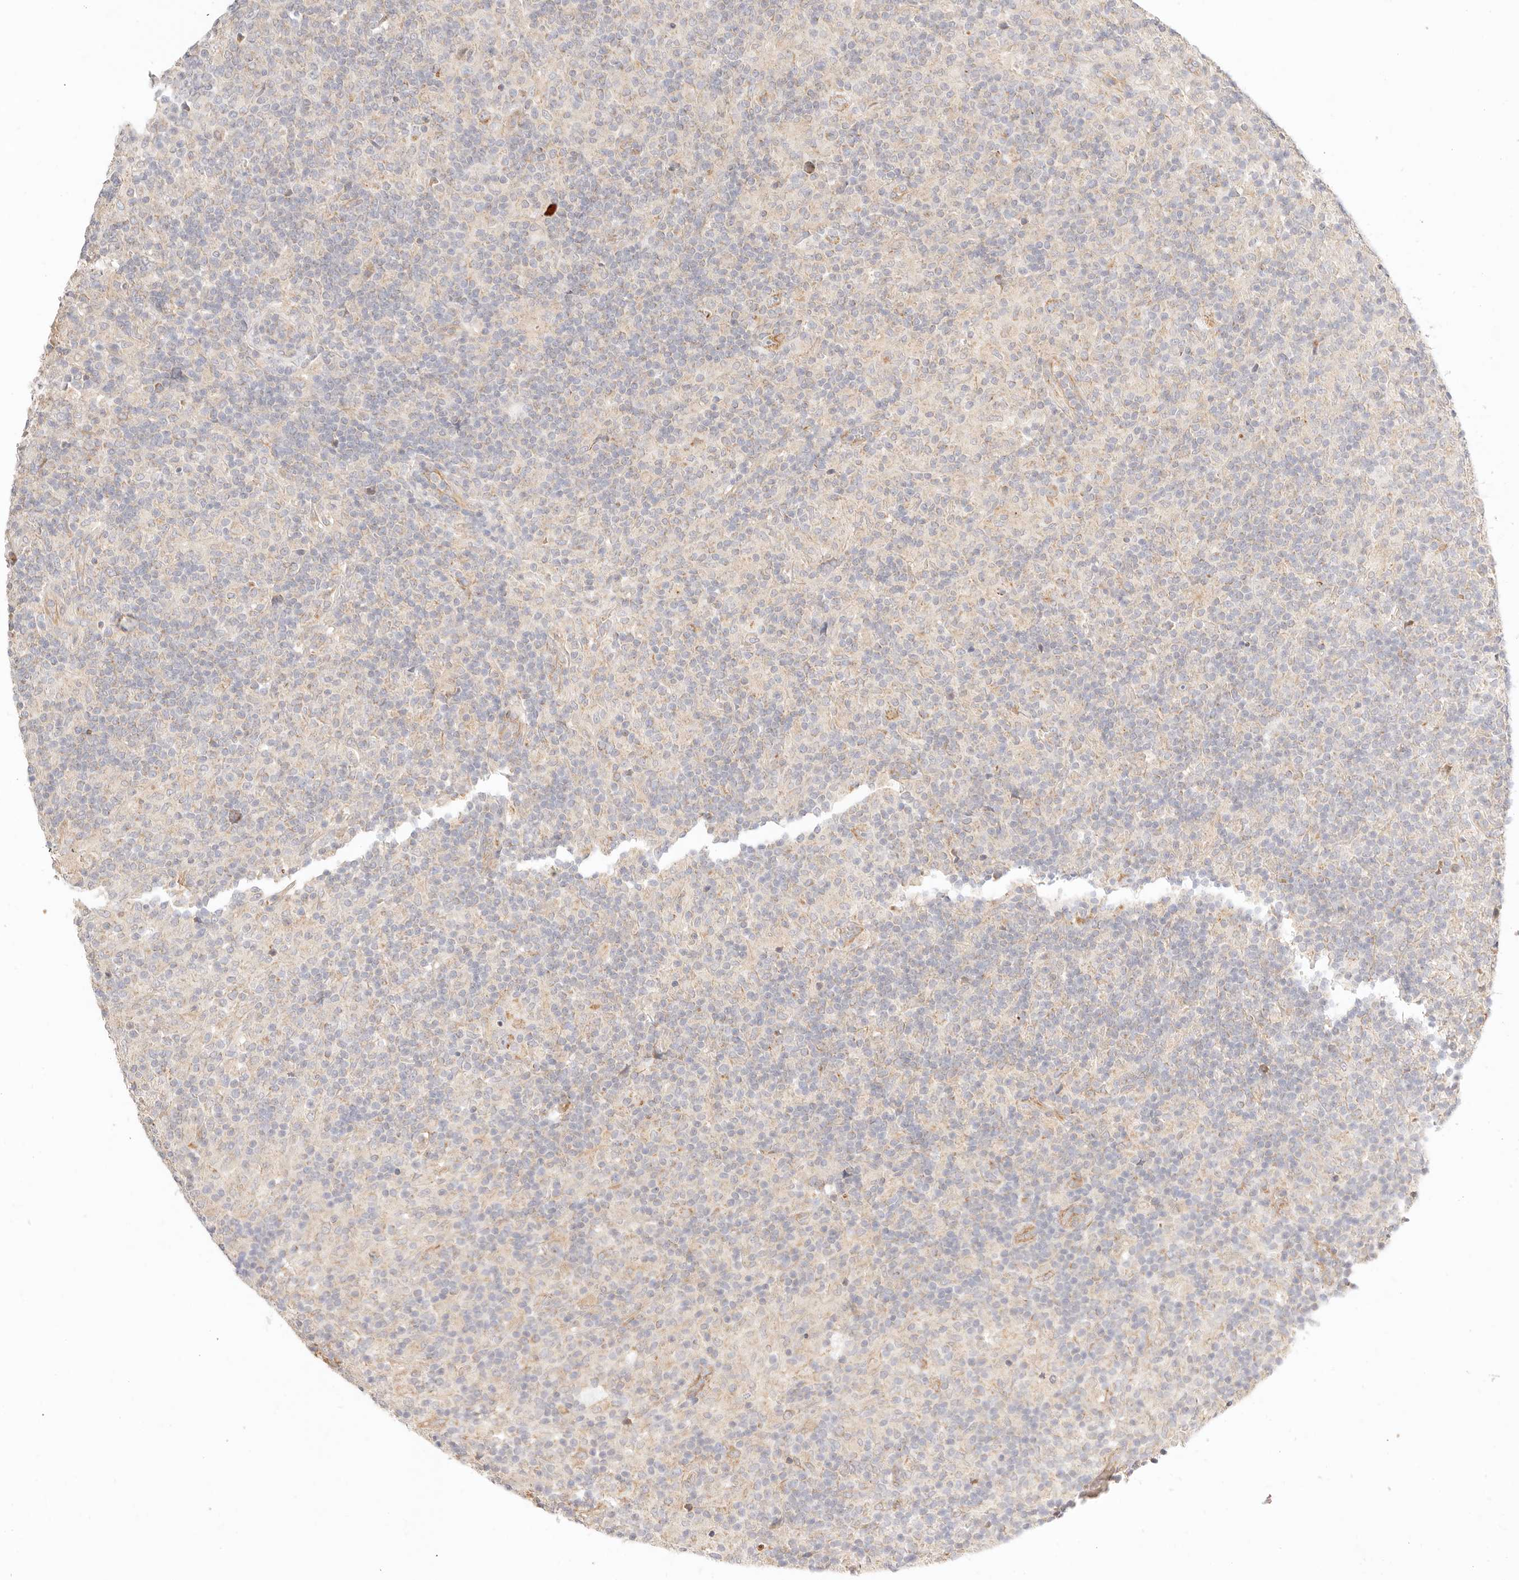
{"staining": {"intensity": "moderate", "quantity": ">75%", "location": "cytoplasmic/membranous"}, "tissue": "lymphoma", "cell_type": "Tumor cells", "image_type": "cancer", "snomed": [{"axis": "morphology", "description": "Hodgkin's disease, NOS"}, {"axis": "topography", "description": "Lymph node"}], "caption": "Lymphoma stained with immunohistochemistry demonstrates moderate cytoplasmic/membranous staining in approximately >75% of tumor cells.", "gene": "ZC3H11A", "patient": {"sex": "male", "age": 70}}